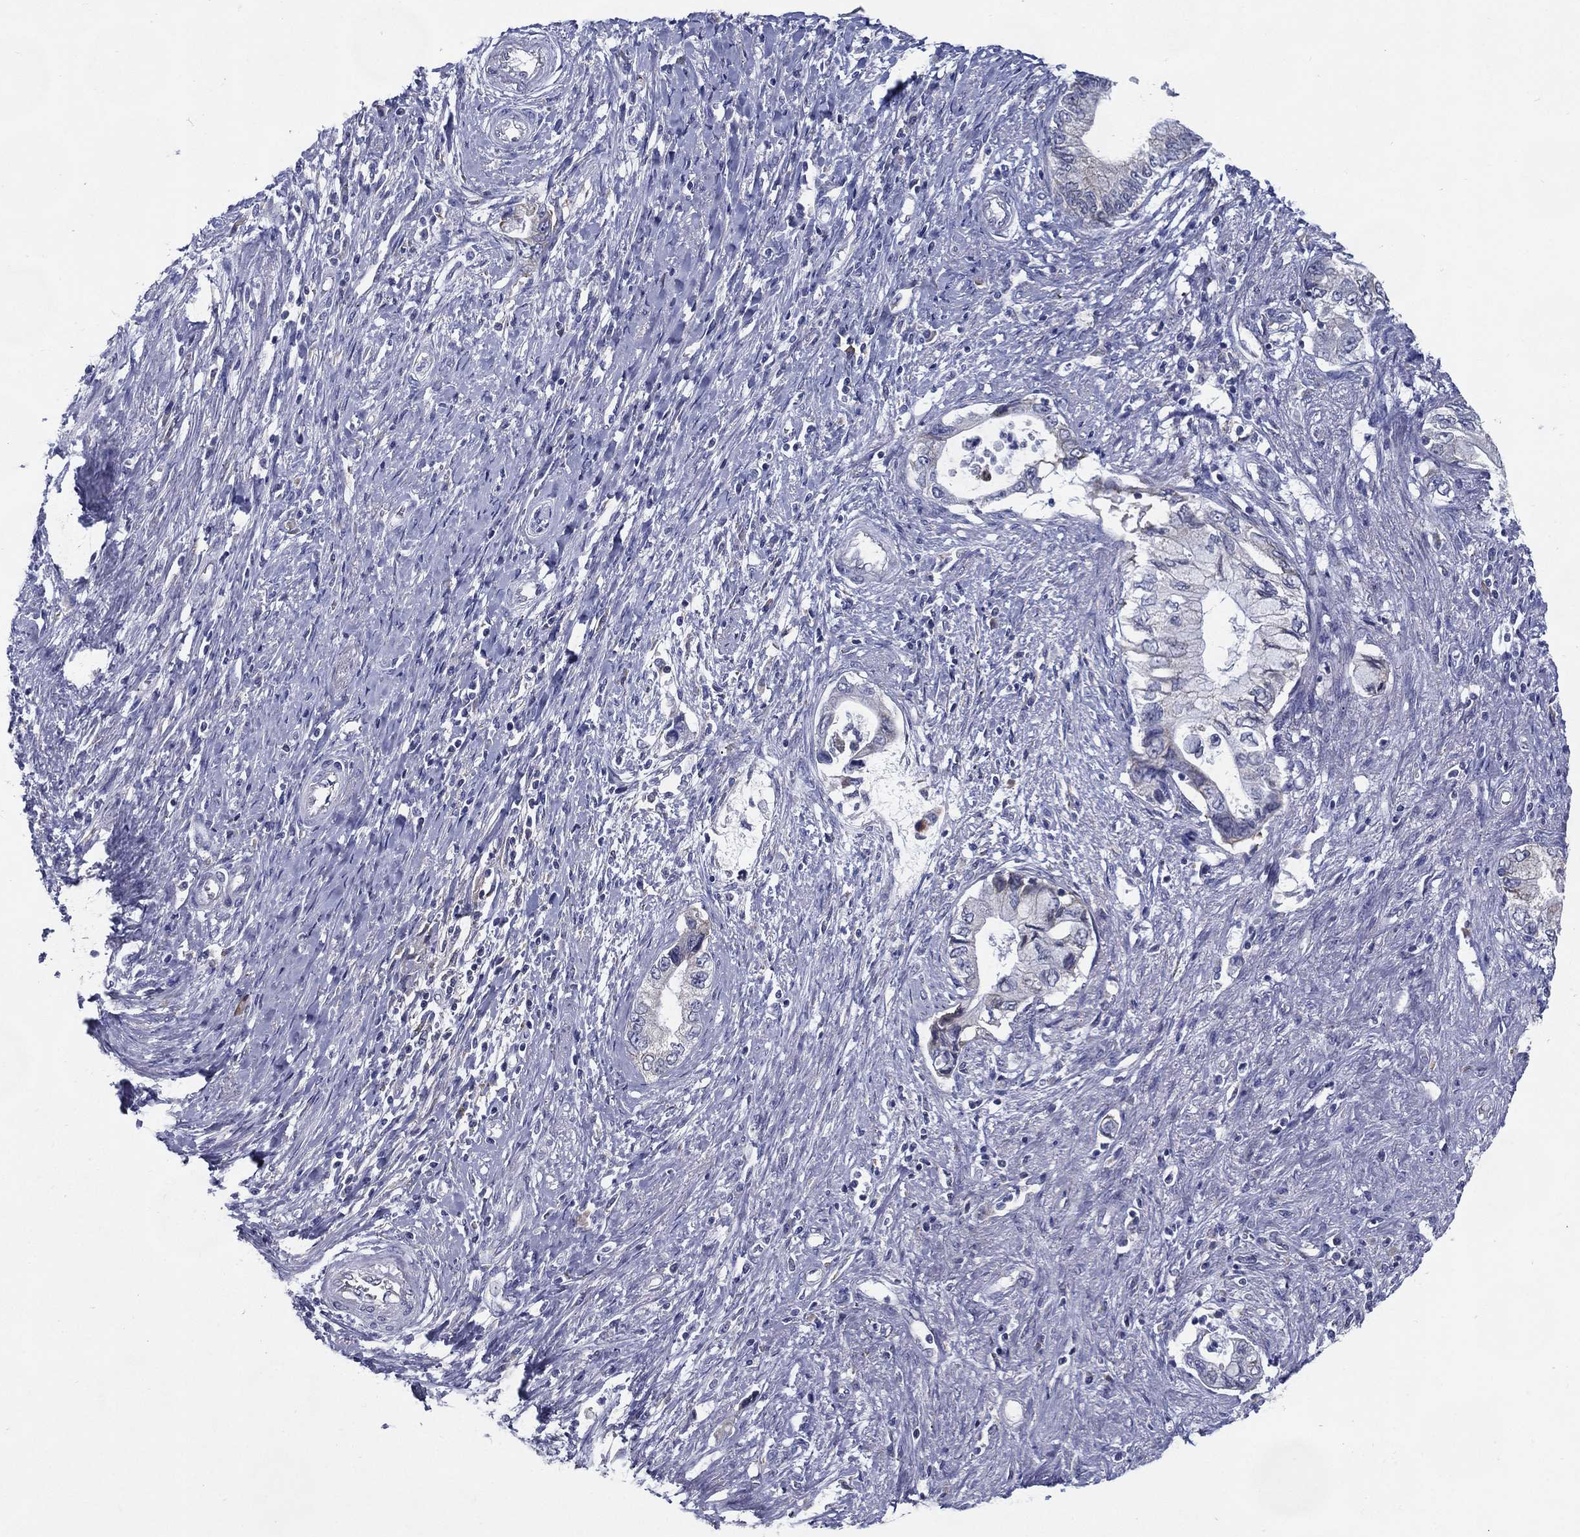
{"staining": {"intensity": "negative", "quantity": "none", "location": "none"}, "tissue": "pancreatic cancer", "cell_type": "Tumor cells", "image_type": "cancer", "snomed": [{"axis": "morphology", "description": "Adenocarcinoma, NOS"}, {"axis": "topography", "description": "Pancreas"}], "caption": "Tumor cells show no significant staining in adenocarcinoma (pancreatic).", "gene": "C19orf18", "patient": {"sex": "female", "age": 73}}